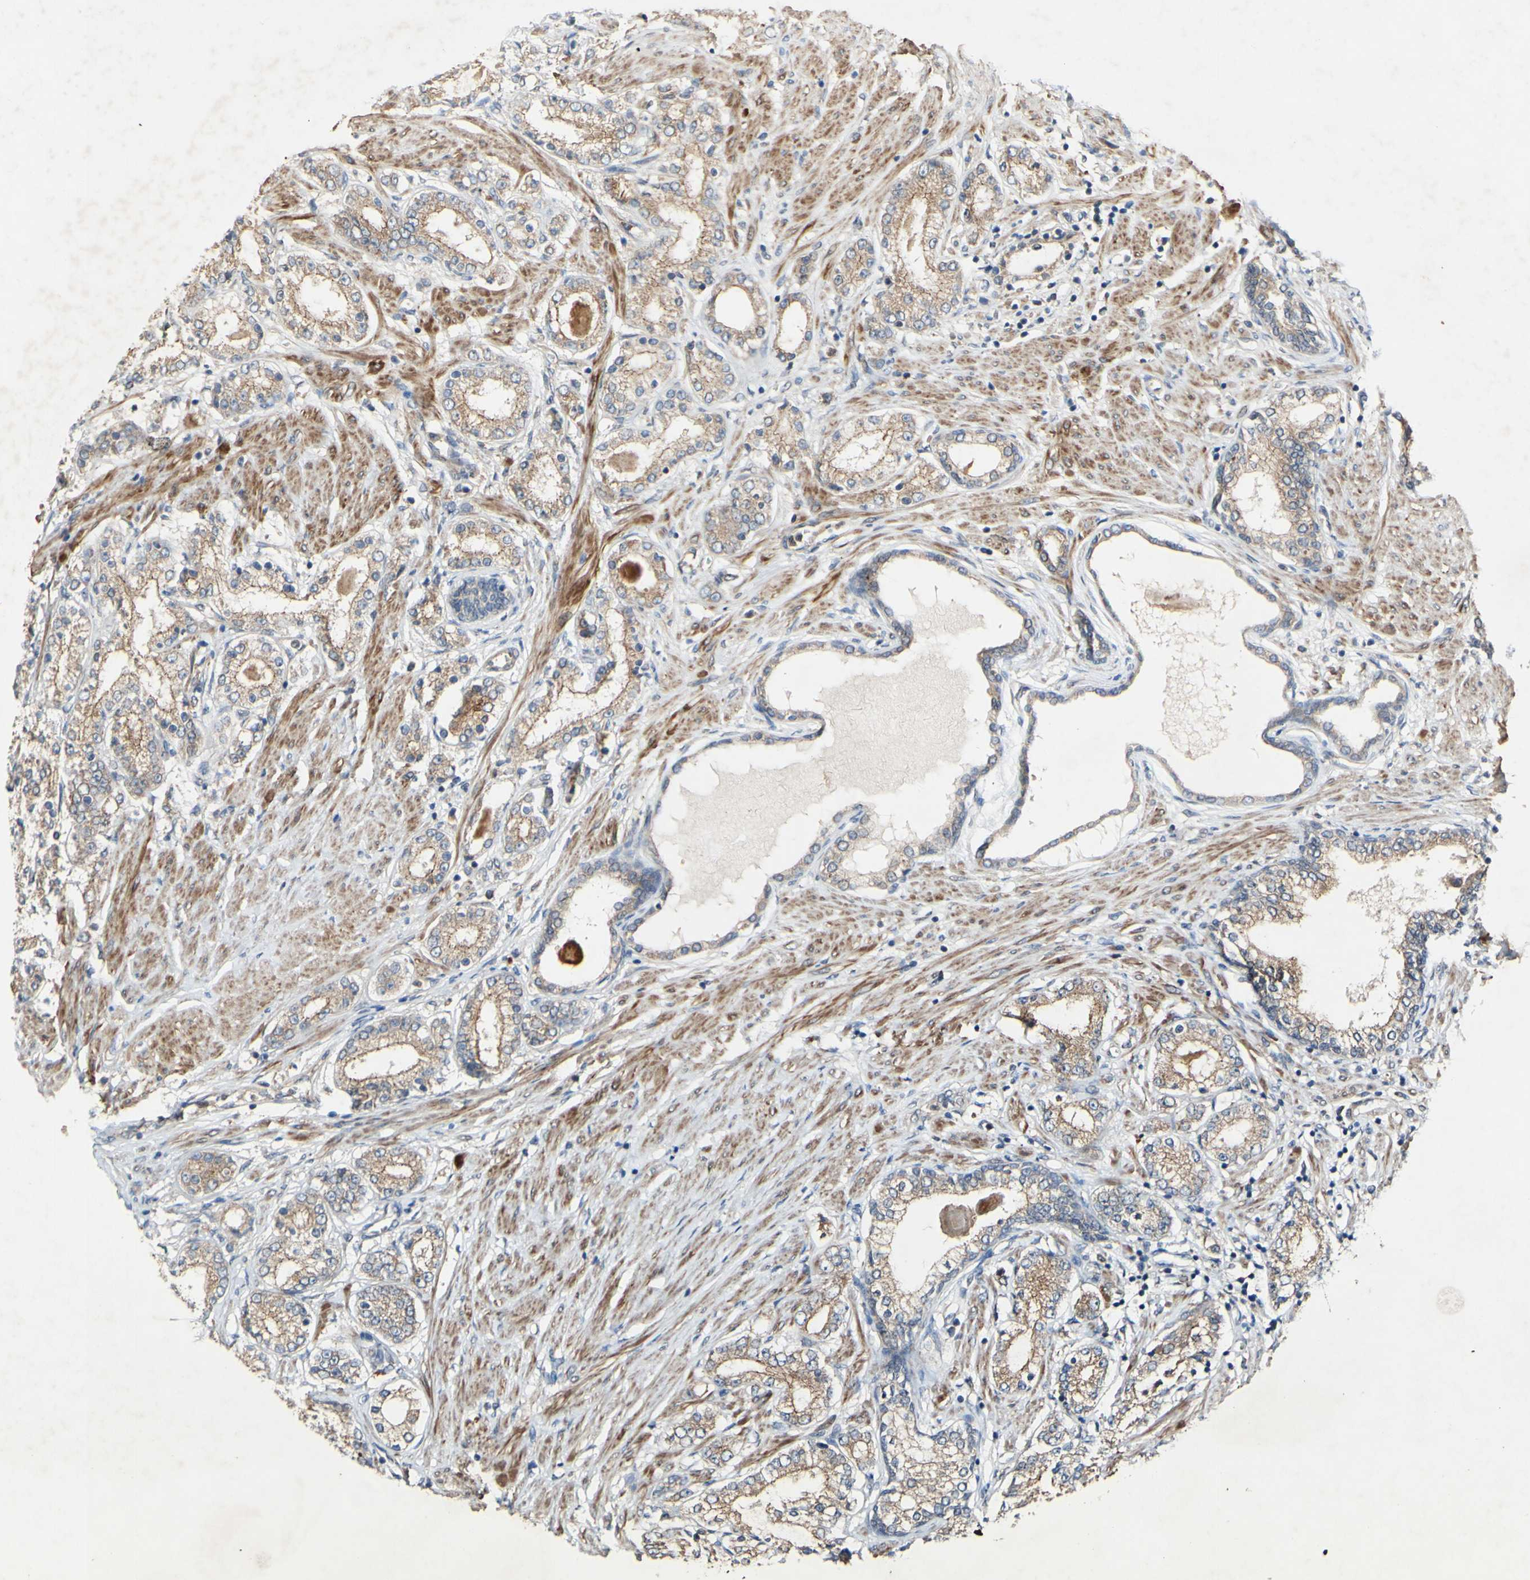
{"staining": {"intensity": "moderate", "quantity": ">75%", "location": "cytoplasmic/membranous"}, "tissue": "prostate cancer", "cell_type": "Tumor cells", "image_type": "cancer", "snomed": [{"axis": "morphology", "description": "Adenocarcinoma, Low grade"}, {"axis": "topography", "description": "Prostate"}], "caption": "DAB immunohistochemical staining of human adenocarcinoma (low-grade) (prostate) displays moderate cytoplasmic/membranous protein positivity in approximately >75% of tumor cells.", "gene": "PDGFB", "patient": {"sex": "male", "age": 63}}